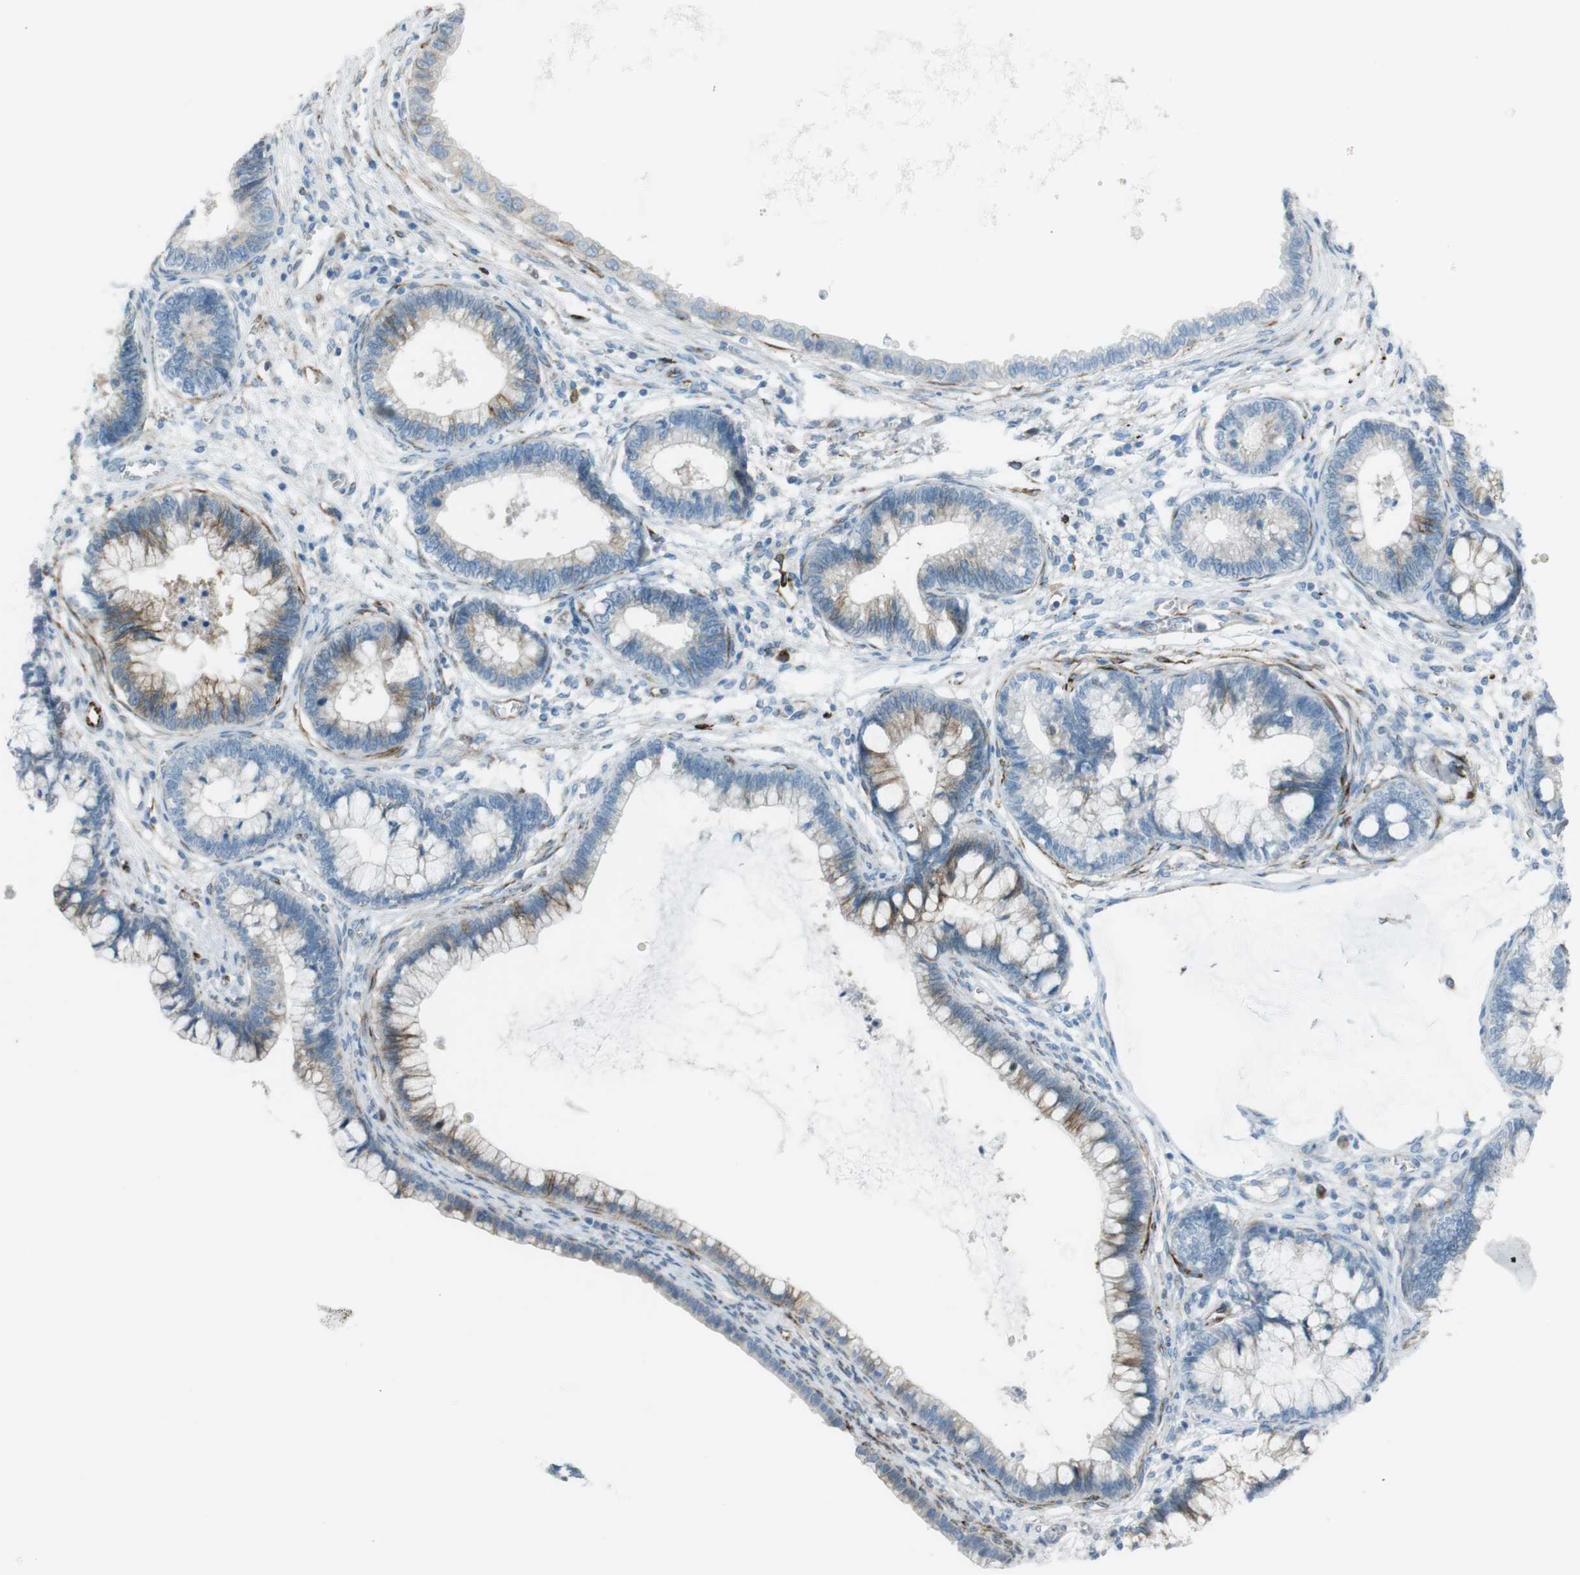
{"staining": {"intensity": "weak", "quantity": "25%-75%", "location": "cytoplasmic/membranous"}, "tissue": "cervical cancer", "cell_type": "Tumor cells", "image_type": "cancer", "snomed": [{"axis": "morphology", "description": "Adenocarcinoma, NOS"}, {"axis": "topography", "description": "Cervix"}], "caption": "Cervical adenocarcinoma stained with a protein marker shows weak staining in tumor cells.", "gene": "TUBB2A", "patient": {"sex": "female", "age": 44}}